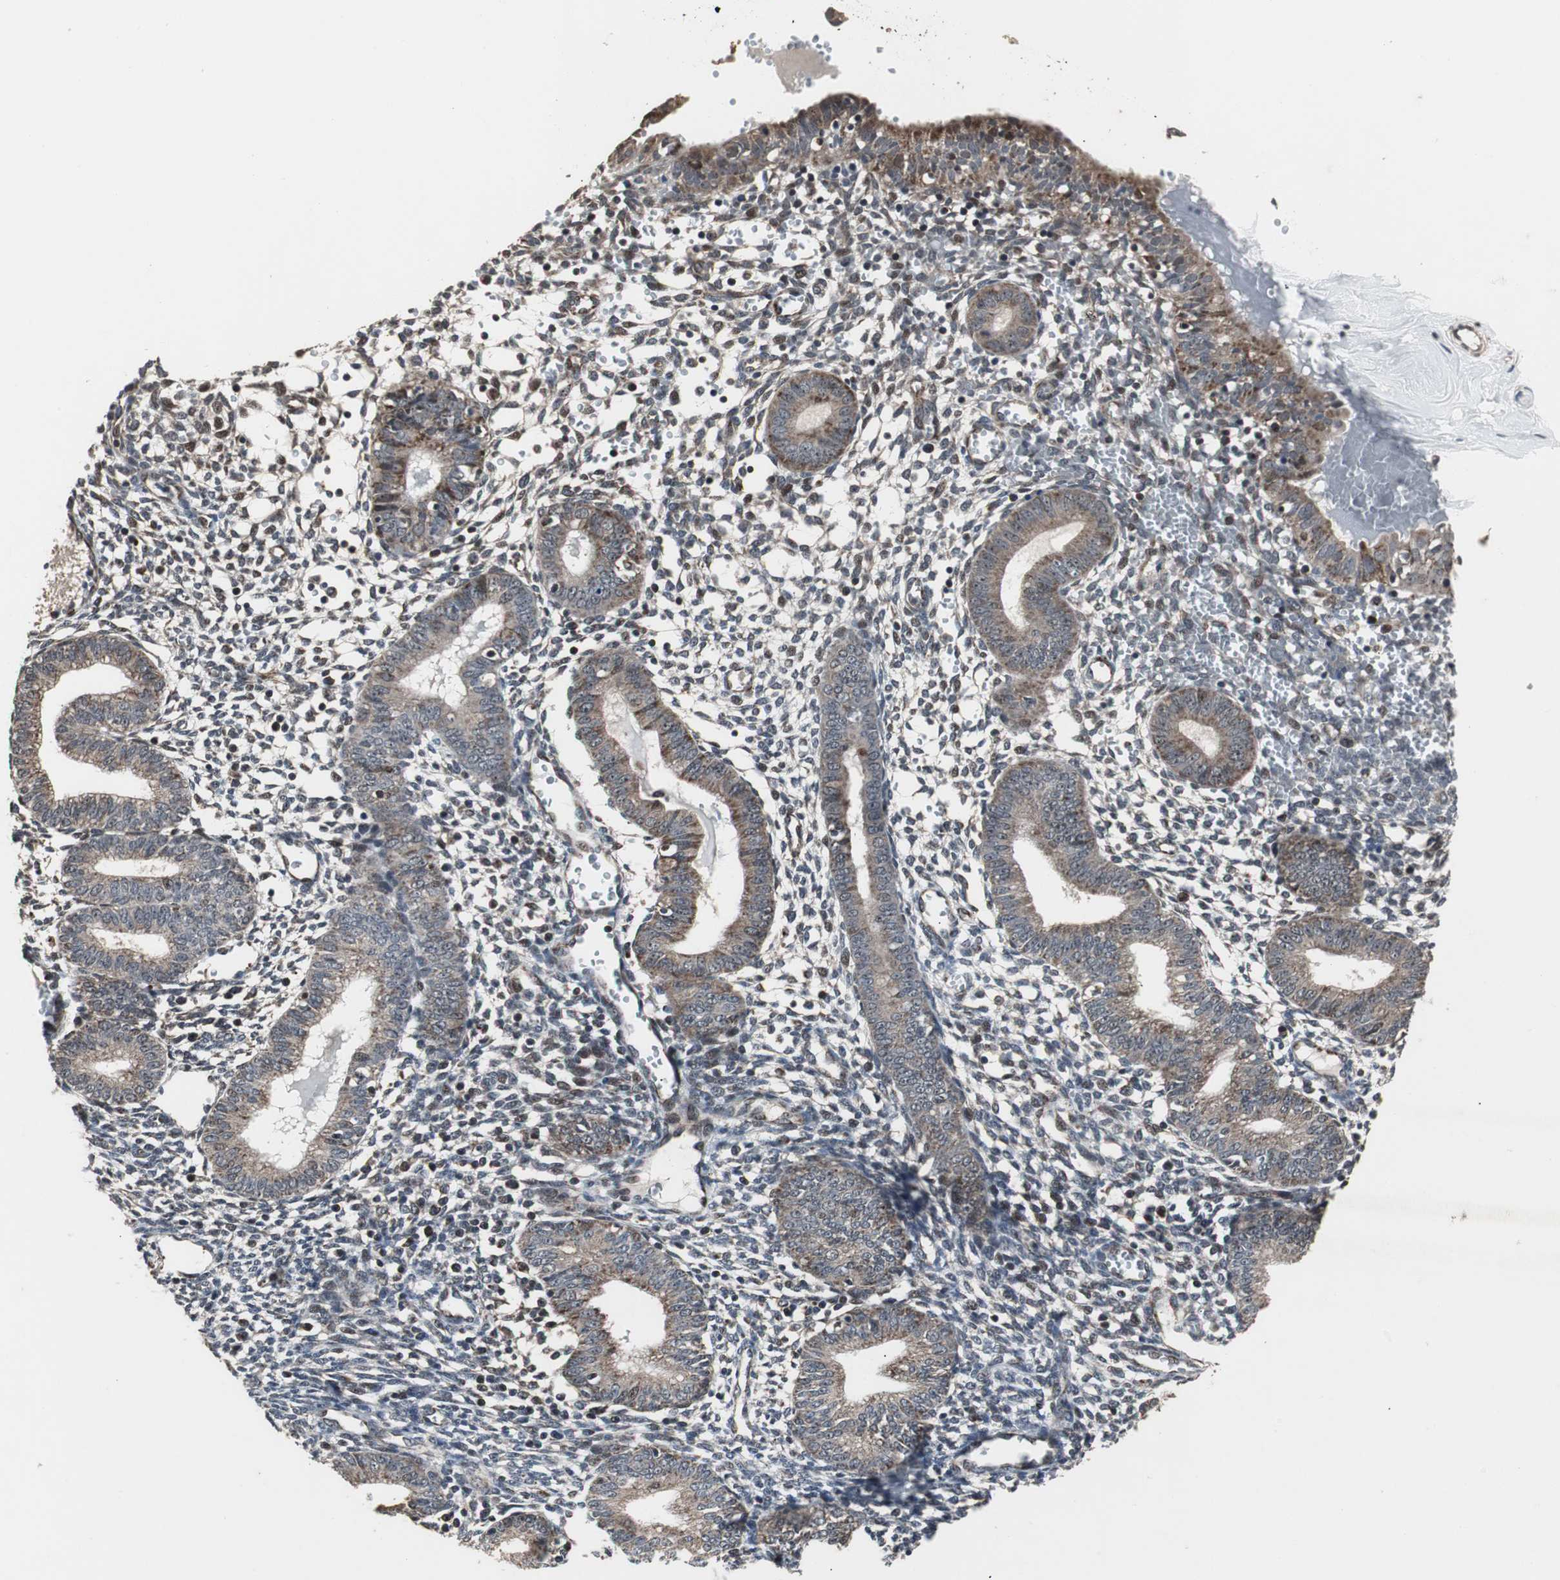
{"staining": {"intensity": "weak", "quantity": "<25%", "location": "cytoplasmic/membranous"}, "tissue": "endometrium", "cell_type": "Cells in endometrial stroma", "image_type": "normal", "snomed": [{"axis": "morphology", "description": "Normal tissue, NOS"}, {"axis": "topography", "description": "Endometrium"}], "caption": "Protein analysis of normal endometrium displays no significant staining in cells in endometrial stroma.", "gene": "MRPL40", "patient": {"sex": "female", "age": 61}}